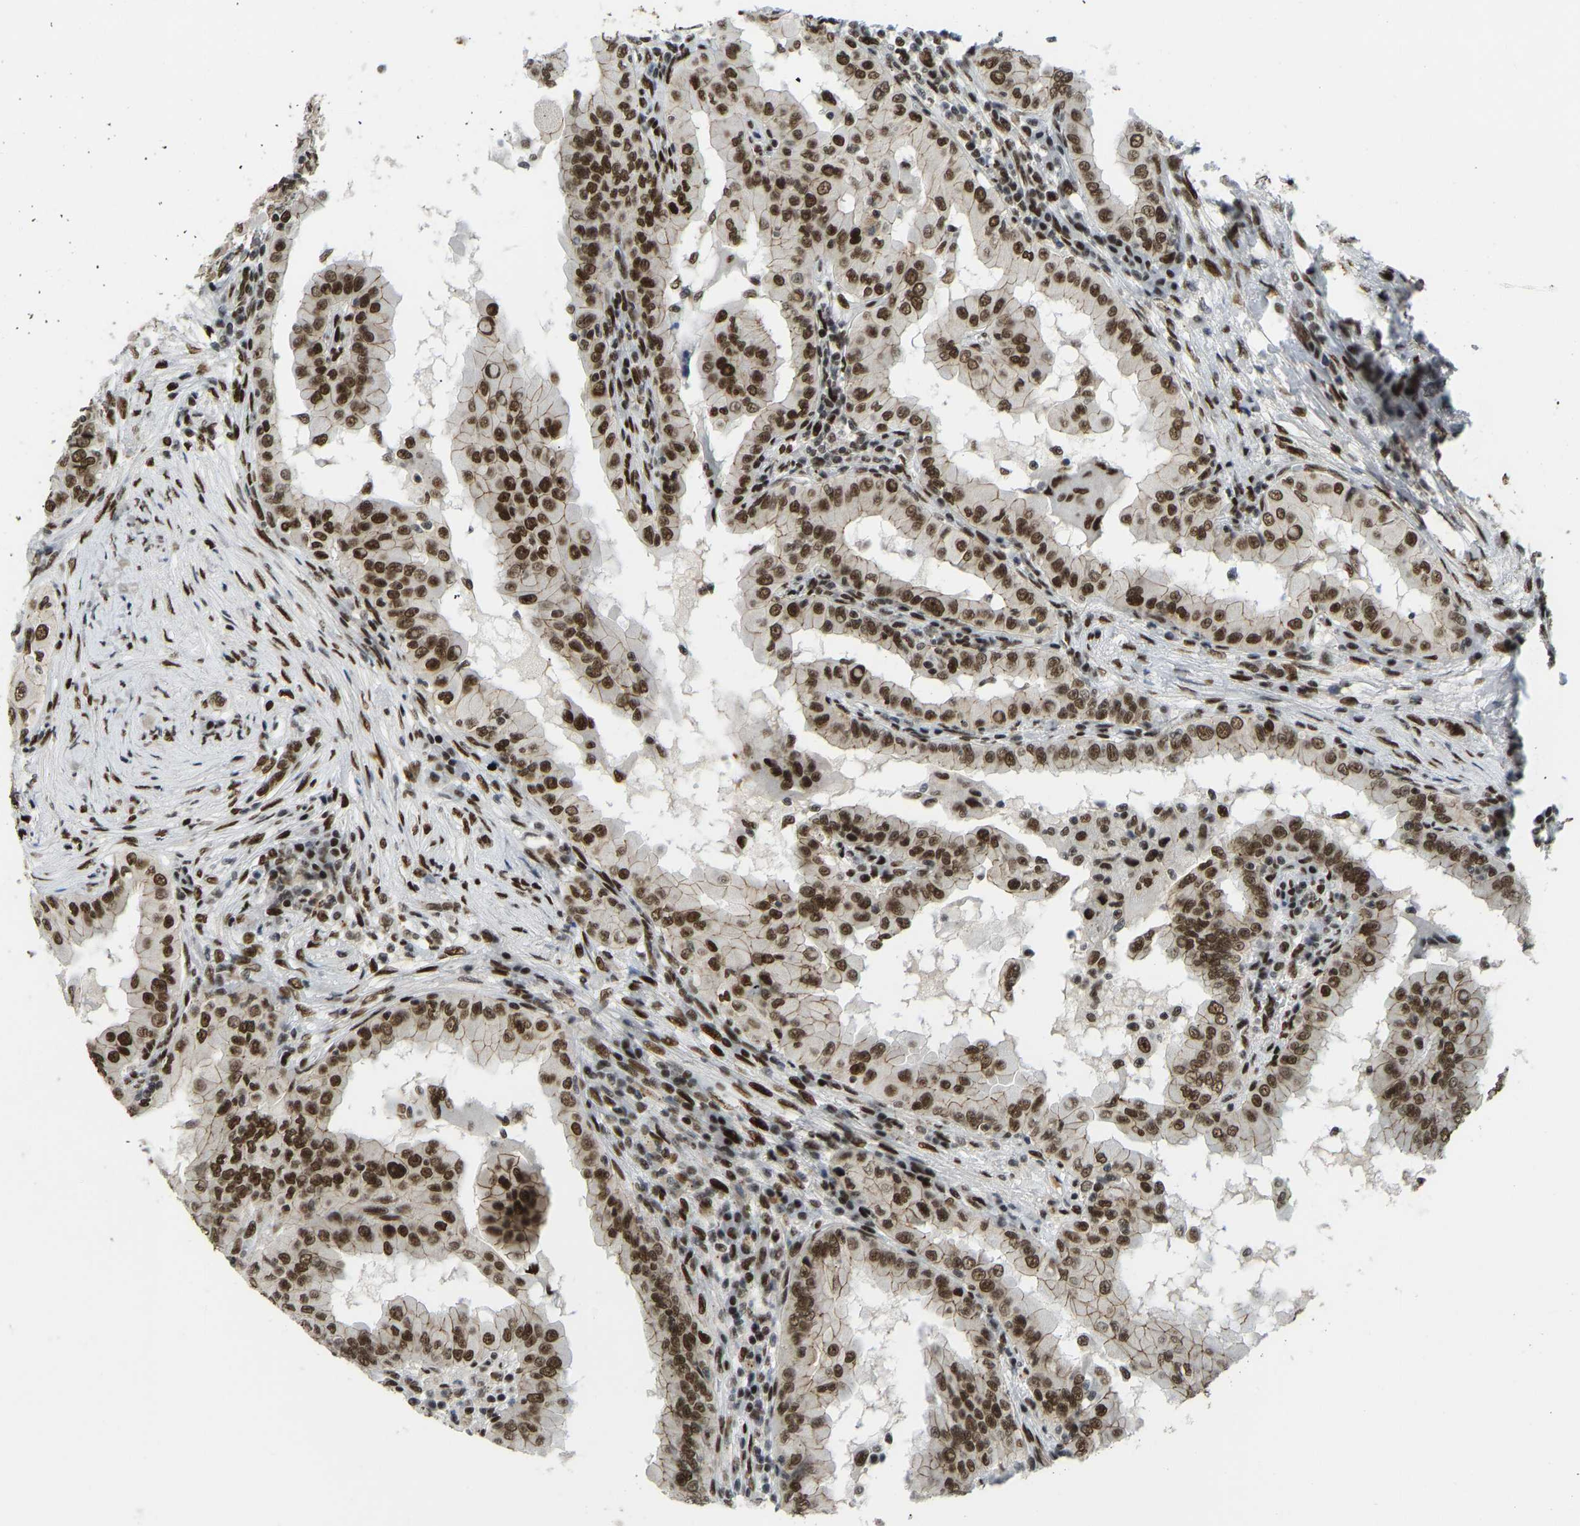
{"staining": {"intensity": "strong", "quantity": ">75%", "location": "nuclear"}, "tissue": "thyroid cancer", "cell_type": "Tumor cells", "image_type": "cancer", "snomed": [{"axis": "morphology", "description": "Papillary adenocarcinoma, NOS"}, {"axis": "topography", "description": "Thyroid gland"}], "caption": "The micrograph reveals immunohistochemical staining of thyroid papillary adenocarcinoma. There is strong nuclear staining is appreciated in about >75% of tumor cells. Using DAB (brown) and hematoxylin (blue) stains, captured at high magnification using brightfield microscopy.", "gene": "FOXK1", "patient": {"sex": "male", "age": 33}}